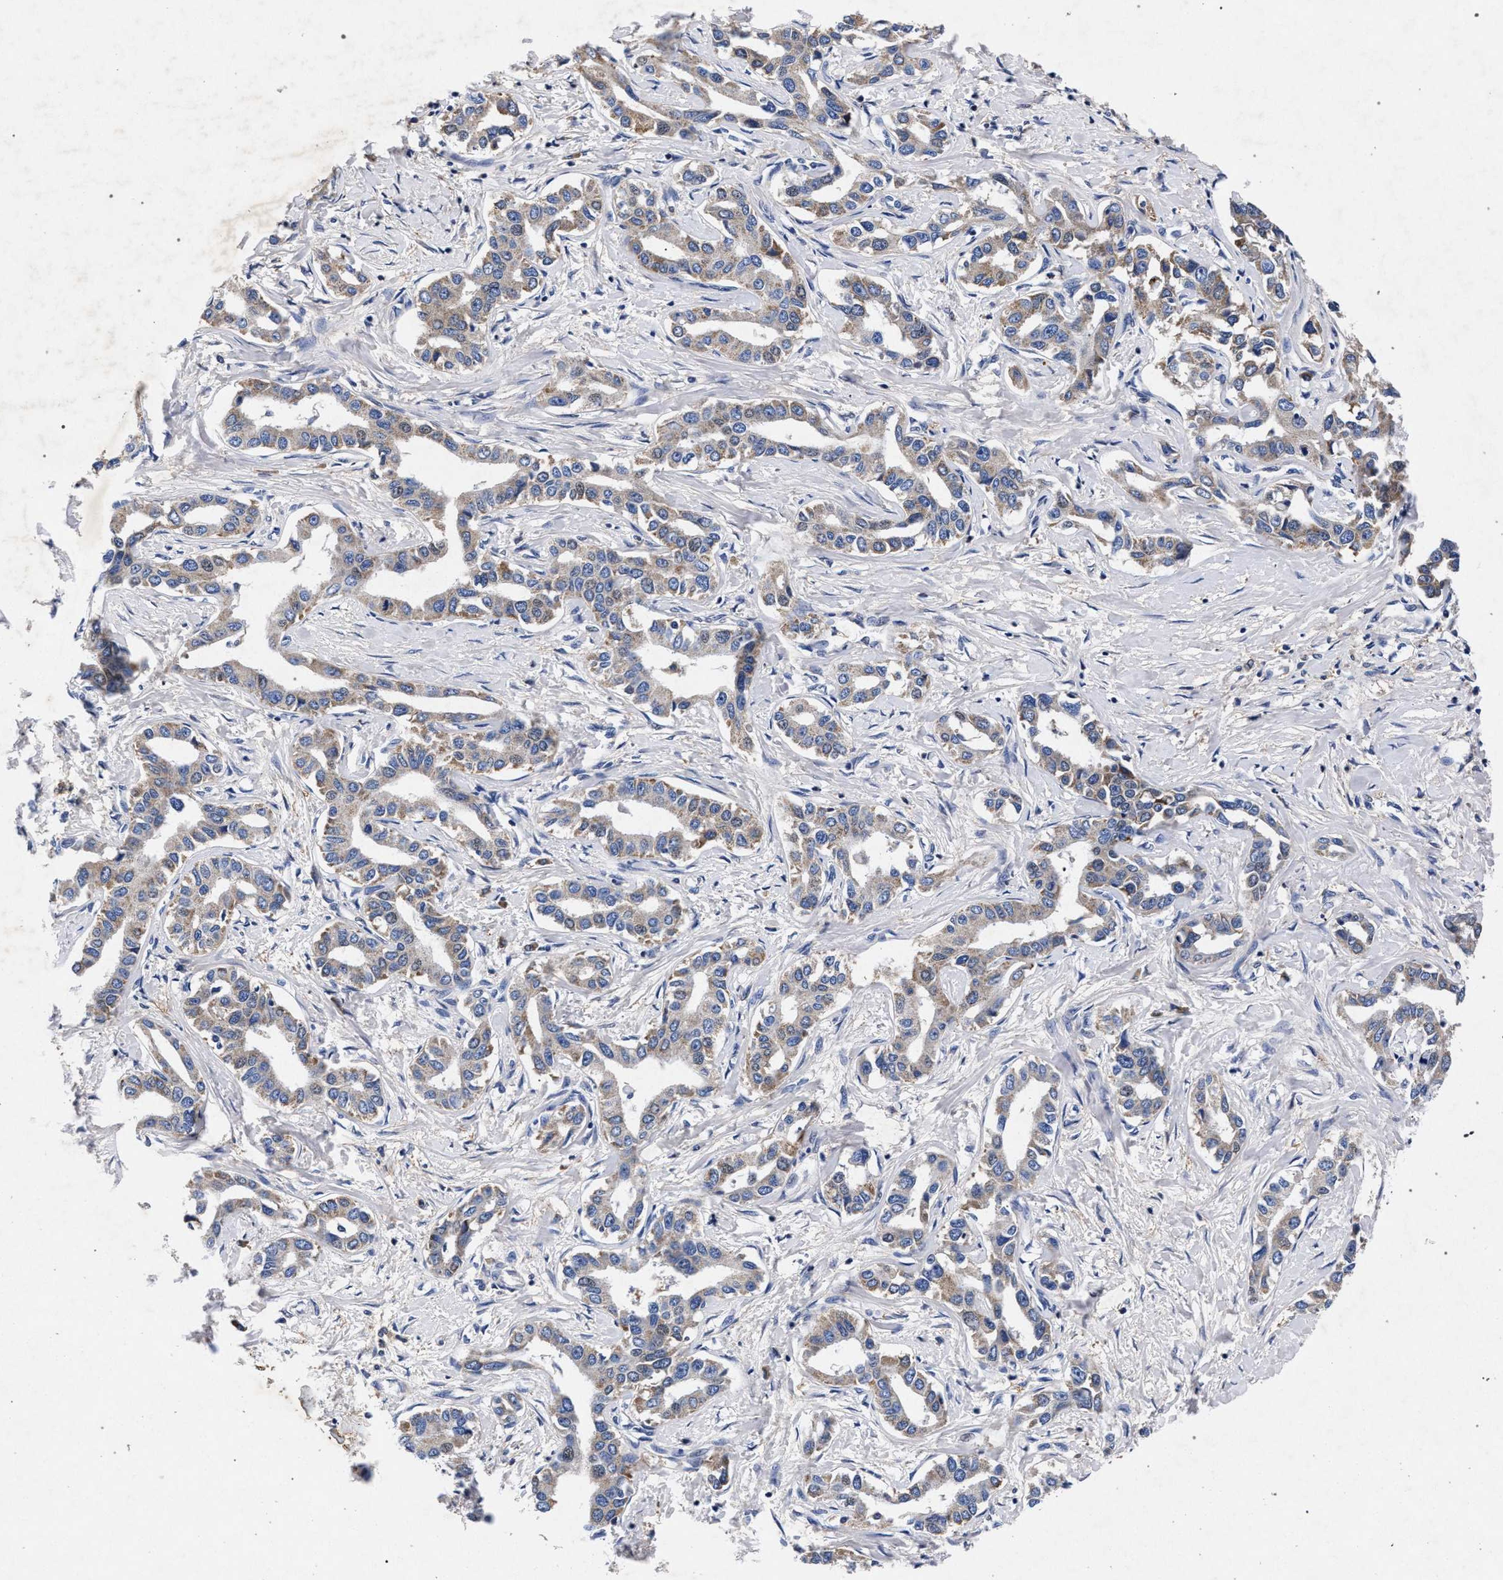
{"staining": {"intensity": "weak", "quantity": "25%-75%", "location": "cytoplasmic/membranous"}, "tissue": "liver cancer", "cell_type": "Tumor cells", "image_type": "cancer", "snomed": [{"axis": "morphology", "description": "Cholangiocarcinoma"}, {"axis": "topography", "description": "Liver"}], "caption": "An IHC image of neoplastic tissue is shown. Protein staining in brown labels weak cytoplasmic/membranous positivity in liver cancer (cholangiocarcinoma) within tumor cells.", "gene": "HSD17B14", "patient": {"sex": "male", "age": 59}}